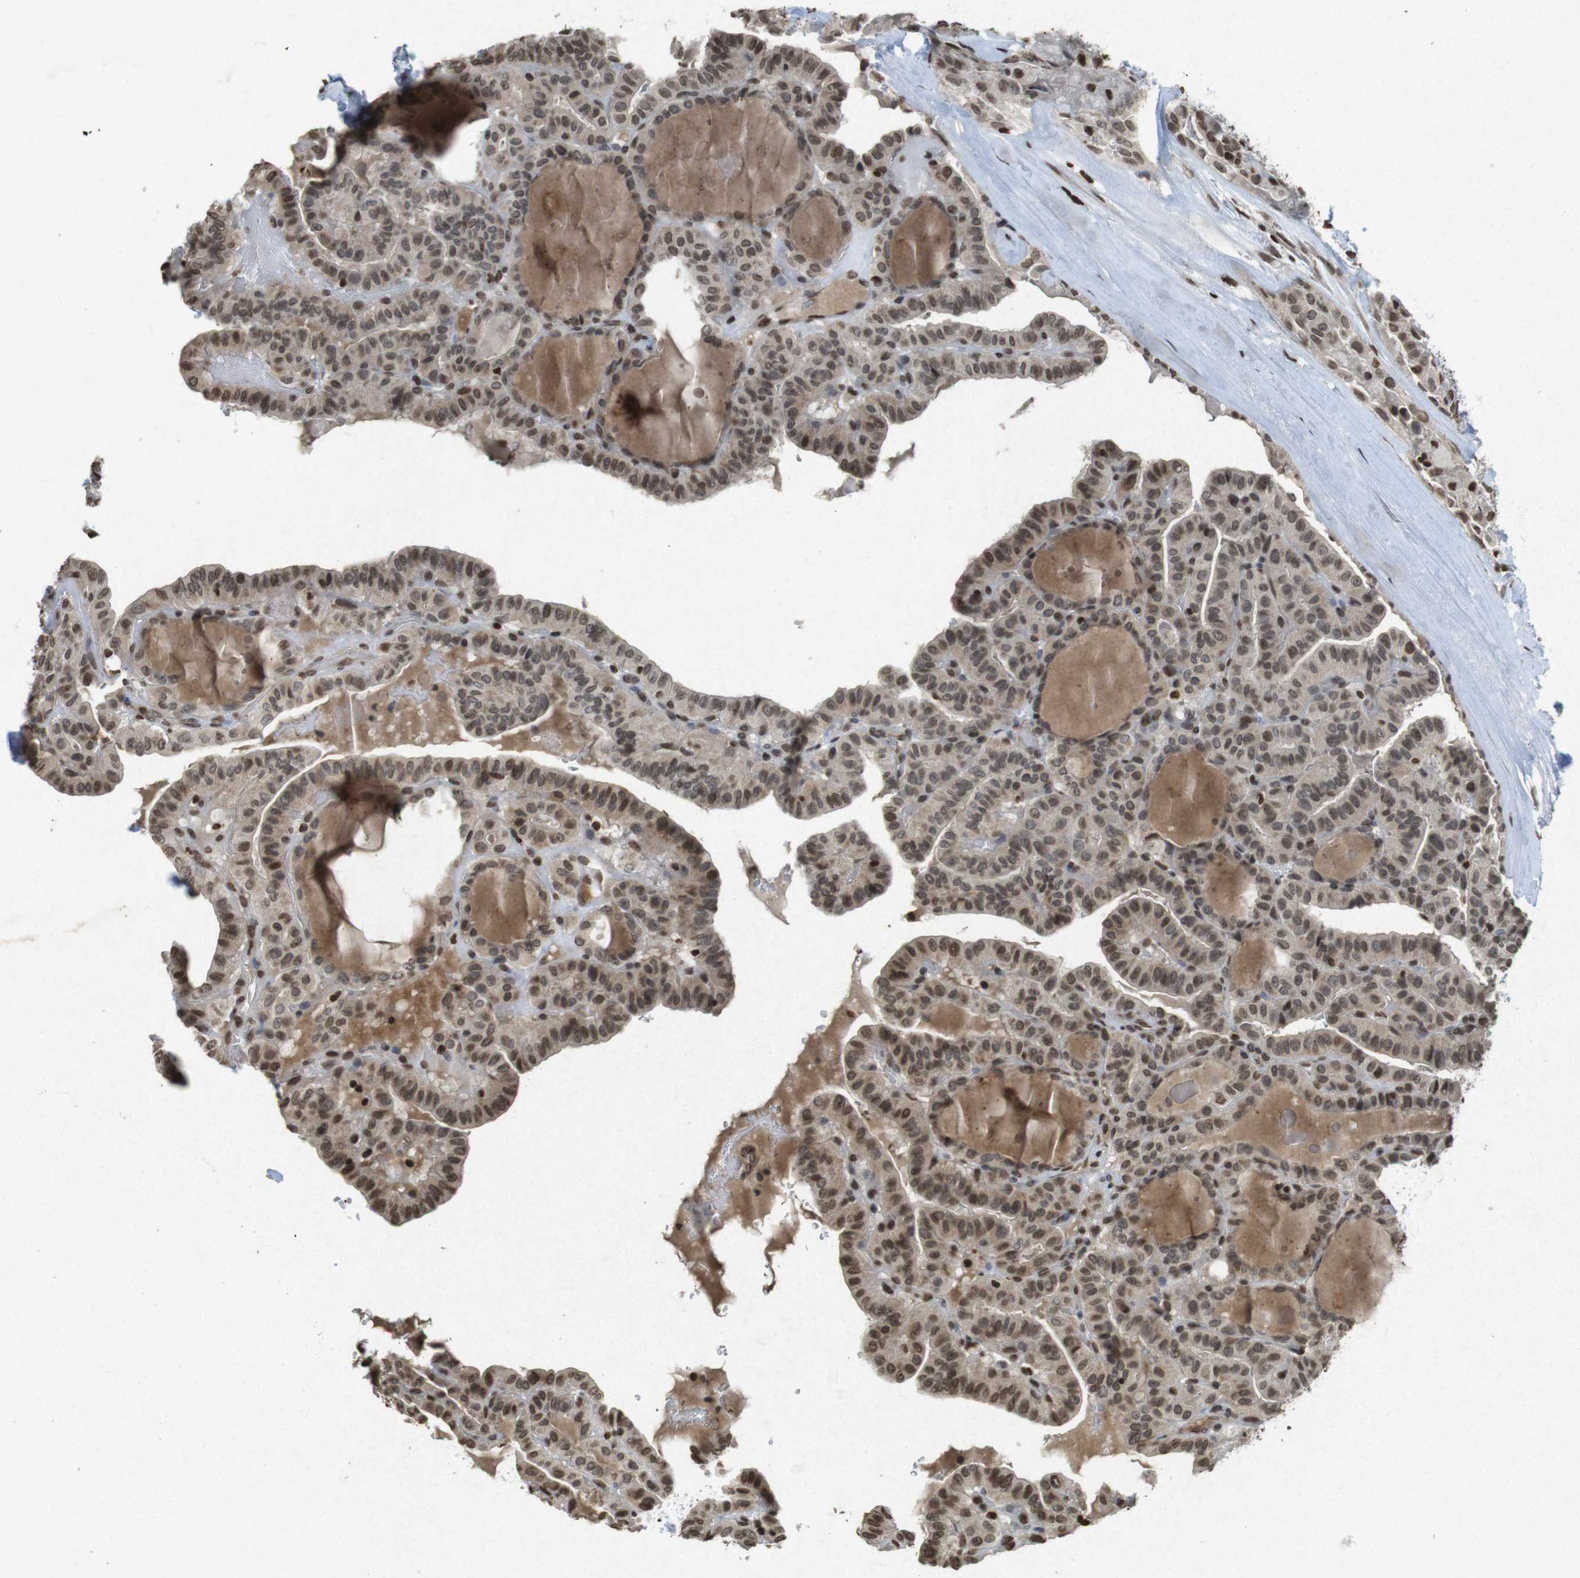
{"staining": {"intensity": "moderate", "quantity": ">75%", "location": "cytoplasmic/membranous,nuclear"}, "tissue": "thyroid cancer", "cell_type": "Tumor cells", "image_type": "cancer", "snomed": [{"axis": "morphology", "description": "Papillary adenocarcinoma, NOS"}, {"axis": "topography", "description": "Thyroid gland"}], "caption": "An IHC photomicrograph of tumor tissue is shown. Protein staining in brown highlights moderate cytoplasmic/membranous and nuclear positivity in papillary adenocarcinoma (thyroid) within tumor cells.", "gene": "FOXA3", "patient": {"sex": "male", "age": 77}}